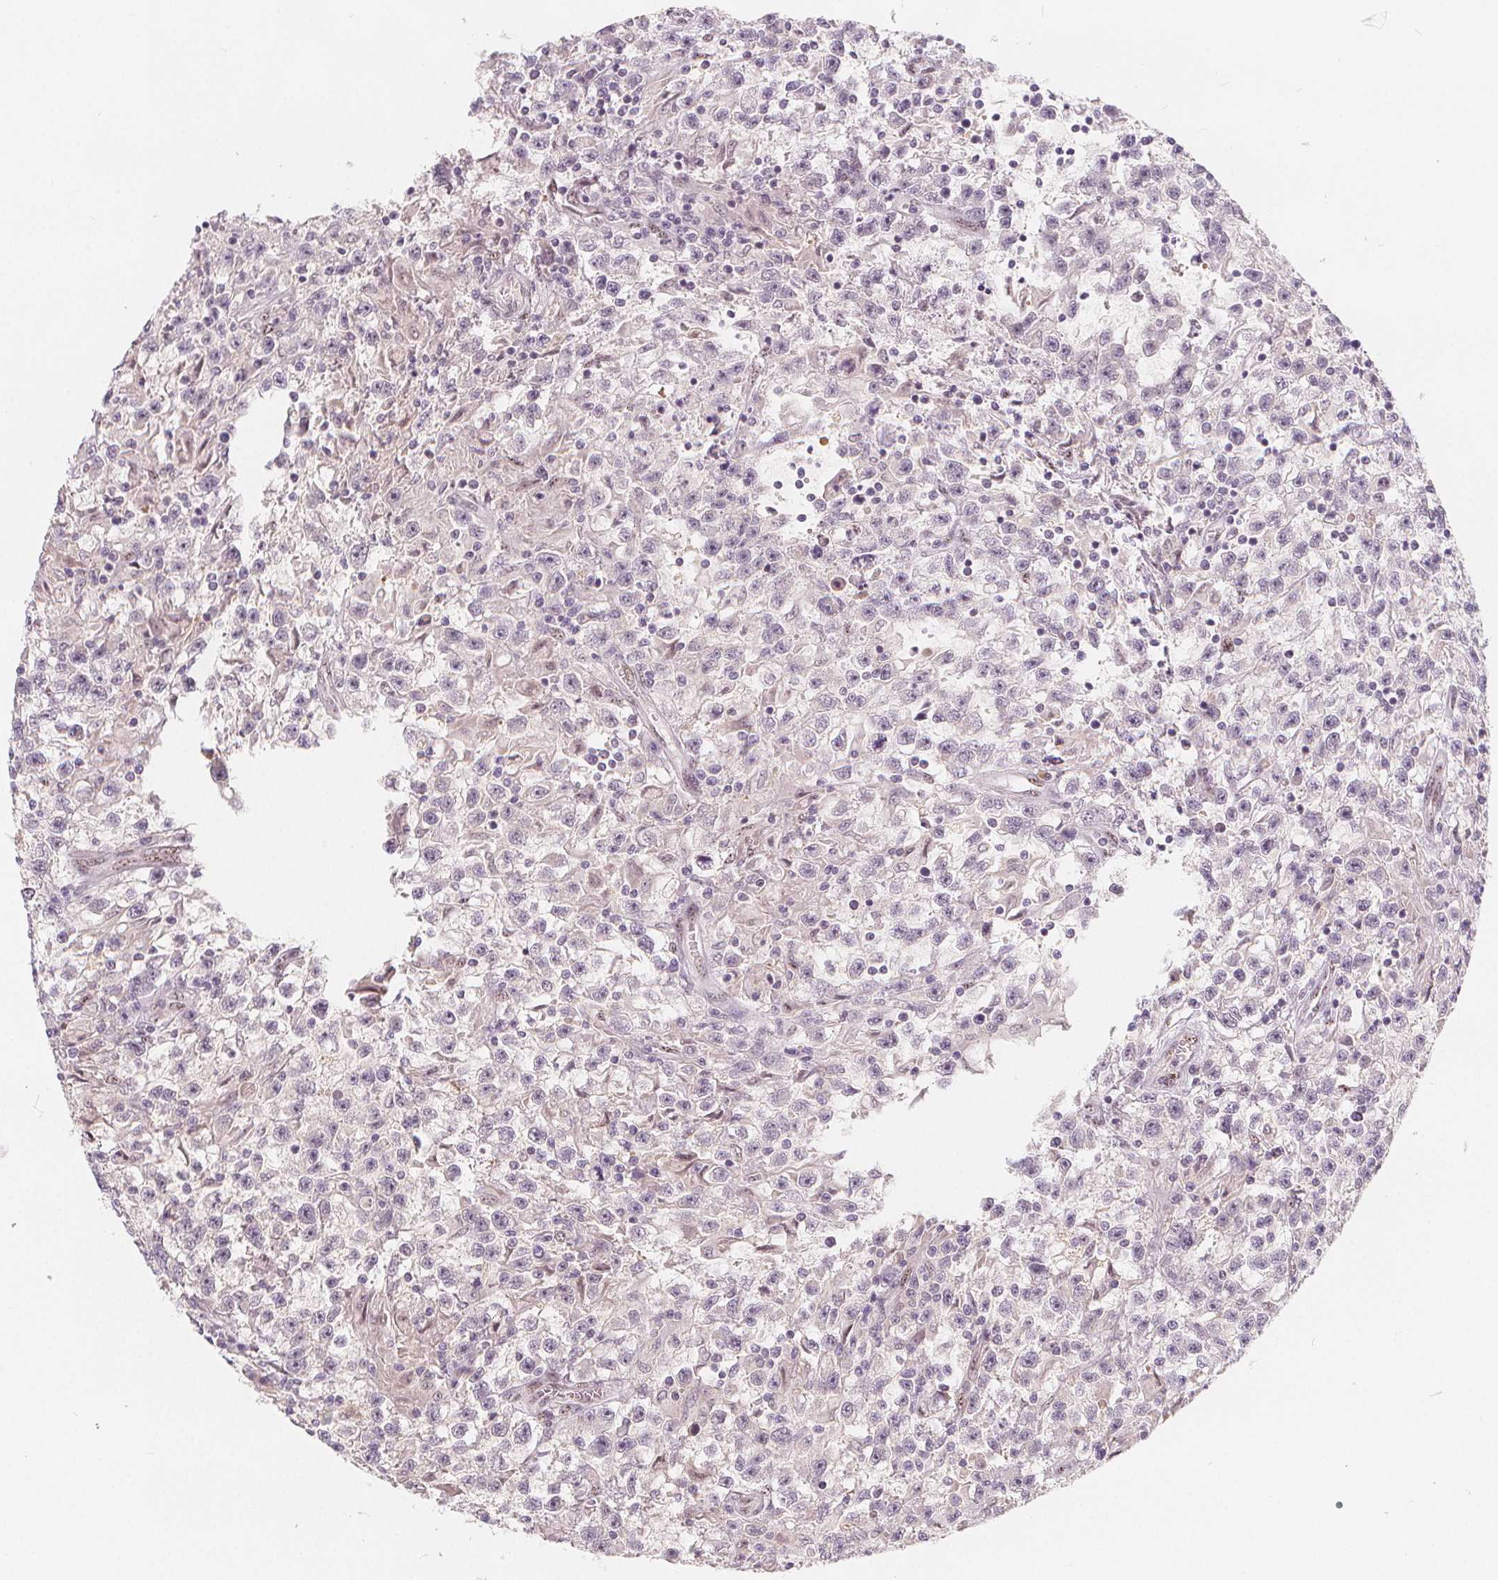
{"staining": {"intensity": "negative", "quantity": "none", "location": "none"}, "tissue": "testis cancer", "cell_type": "Tumor cells", "image_type": "cancer", "snomed": [{"axis": "morphology", "description": "Seminoma, NOS"}, {"axis": "topography", "description": "Testis"}], "caption": "High magnification brightfield microscopy of testis seminoma stained with DAB (3,3'-diaminobenzidine) (brown) and counterstained with hematoxylin (blue): tumor cells show no significant staining. (DAB (3,3'-diaminobenzidine) immunohistochemistry with hematoxylin counter stain).", "gene": "DRC3", "patient": {"sex": "male", "age": 31}}